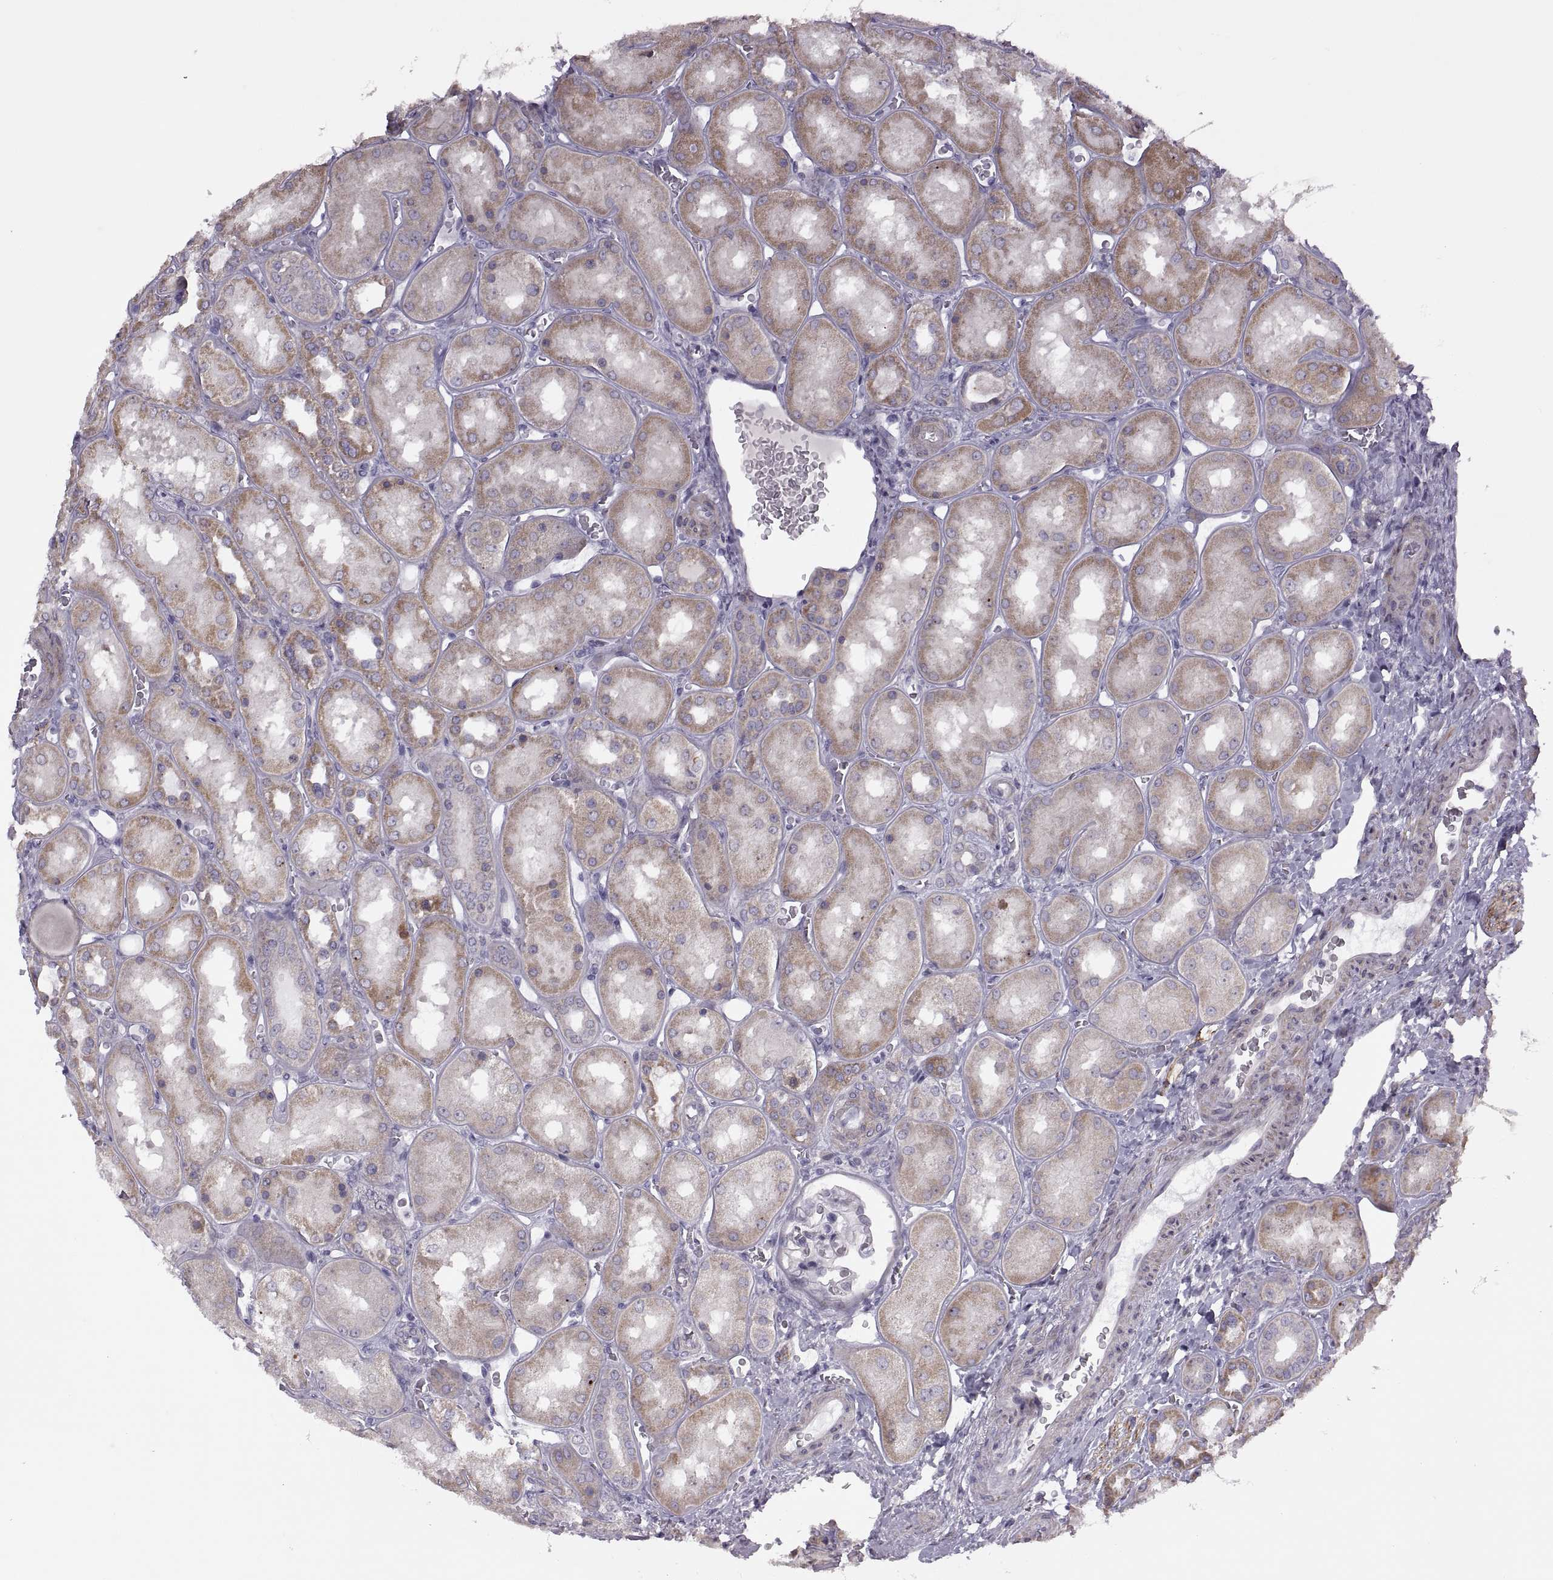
{"staining": {"intensity": "negative", "quantity": "none", "location": "none"}, "tissue": "kidney", "cell_type": "Cells in glomeruli", "image_type": "normal", "snomed": [{"axis": "morphology", "description": "Normal tissue, NOS"}, {"axis": "topography", "description": "Kidney"}], "caption": "Immunohistochemistry histopathology image of normal kidney: human kidney stained with DAB (3,3'-diaminobenzidine) shows no significant protein staining in cells in glomeruli.", "gene": "RIPK4", "patient": {"sex": "male", "age": 73}}